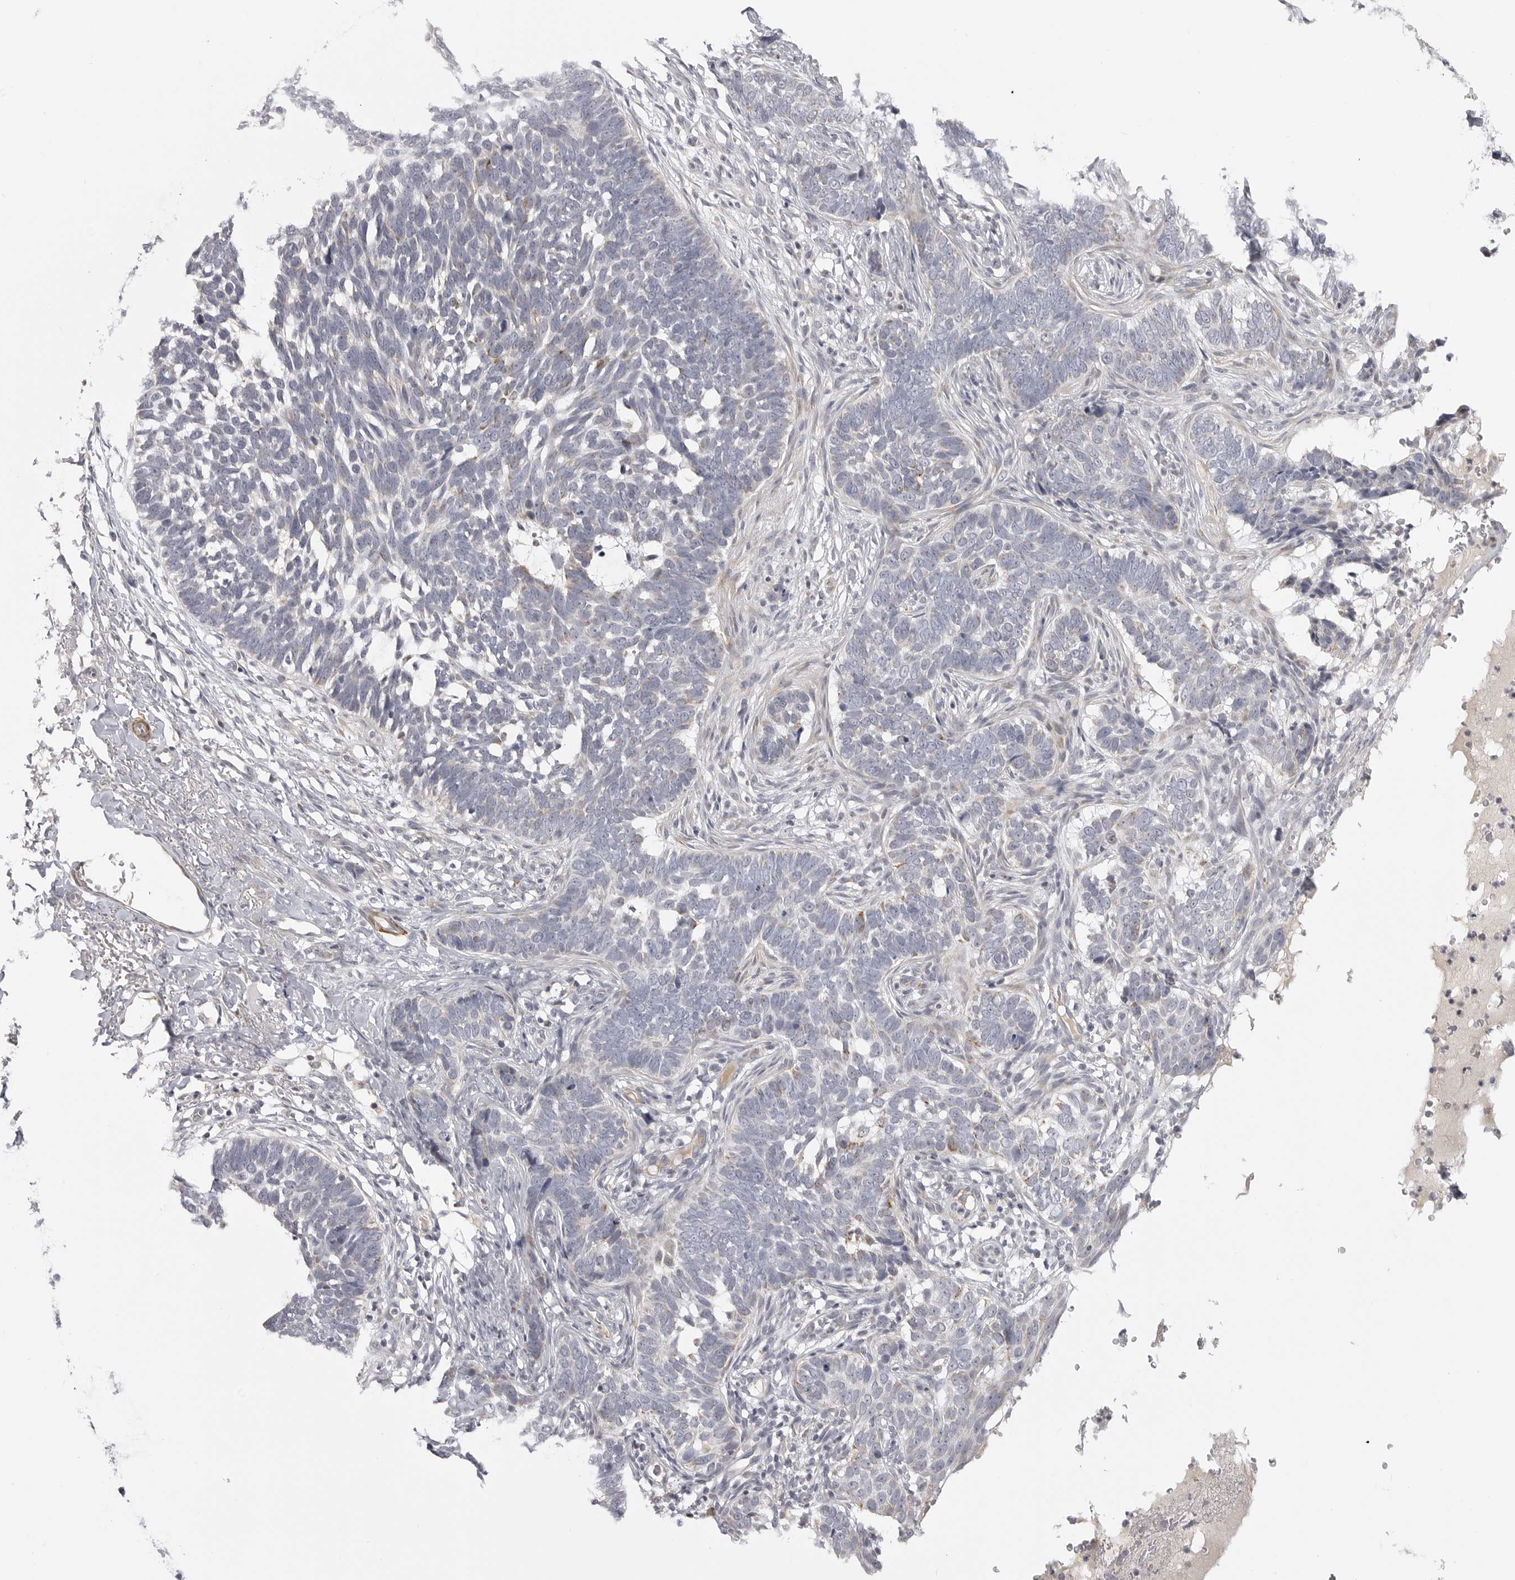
{"staining": {"intensity": "negative", "quantity": "none", "location": "none"}, "tissue": "skin cancer", "cell_type": "Tumor cells", "image_type": "cancer", "snomed": [{"axis": "morphology", "description": "Normal tissue, NOS"}, {"axis": "morphology", "description": "Basal cell carcinoma"}, {"axis": "topography", "description": "Skin"}], "caption": "Skin cancer was stained to show a protein in brown. There is no significant positivity in tumor cells.", "gene": "MAP7D1", "patient": {"sex": "male", "age": 77}}